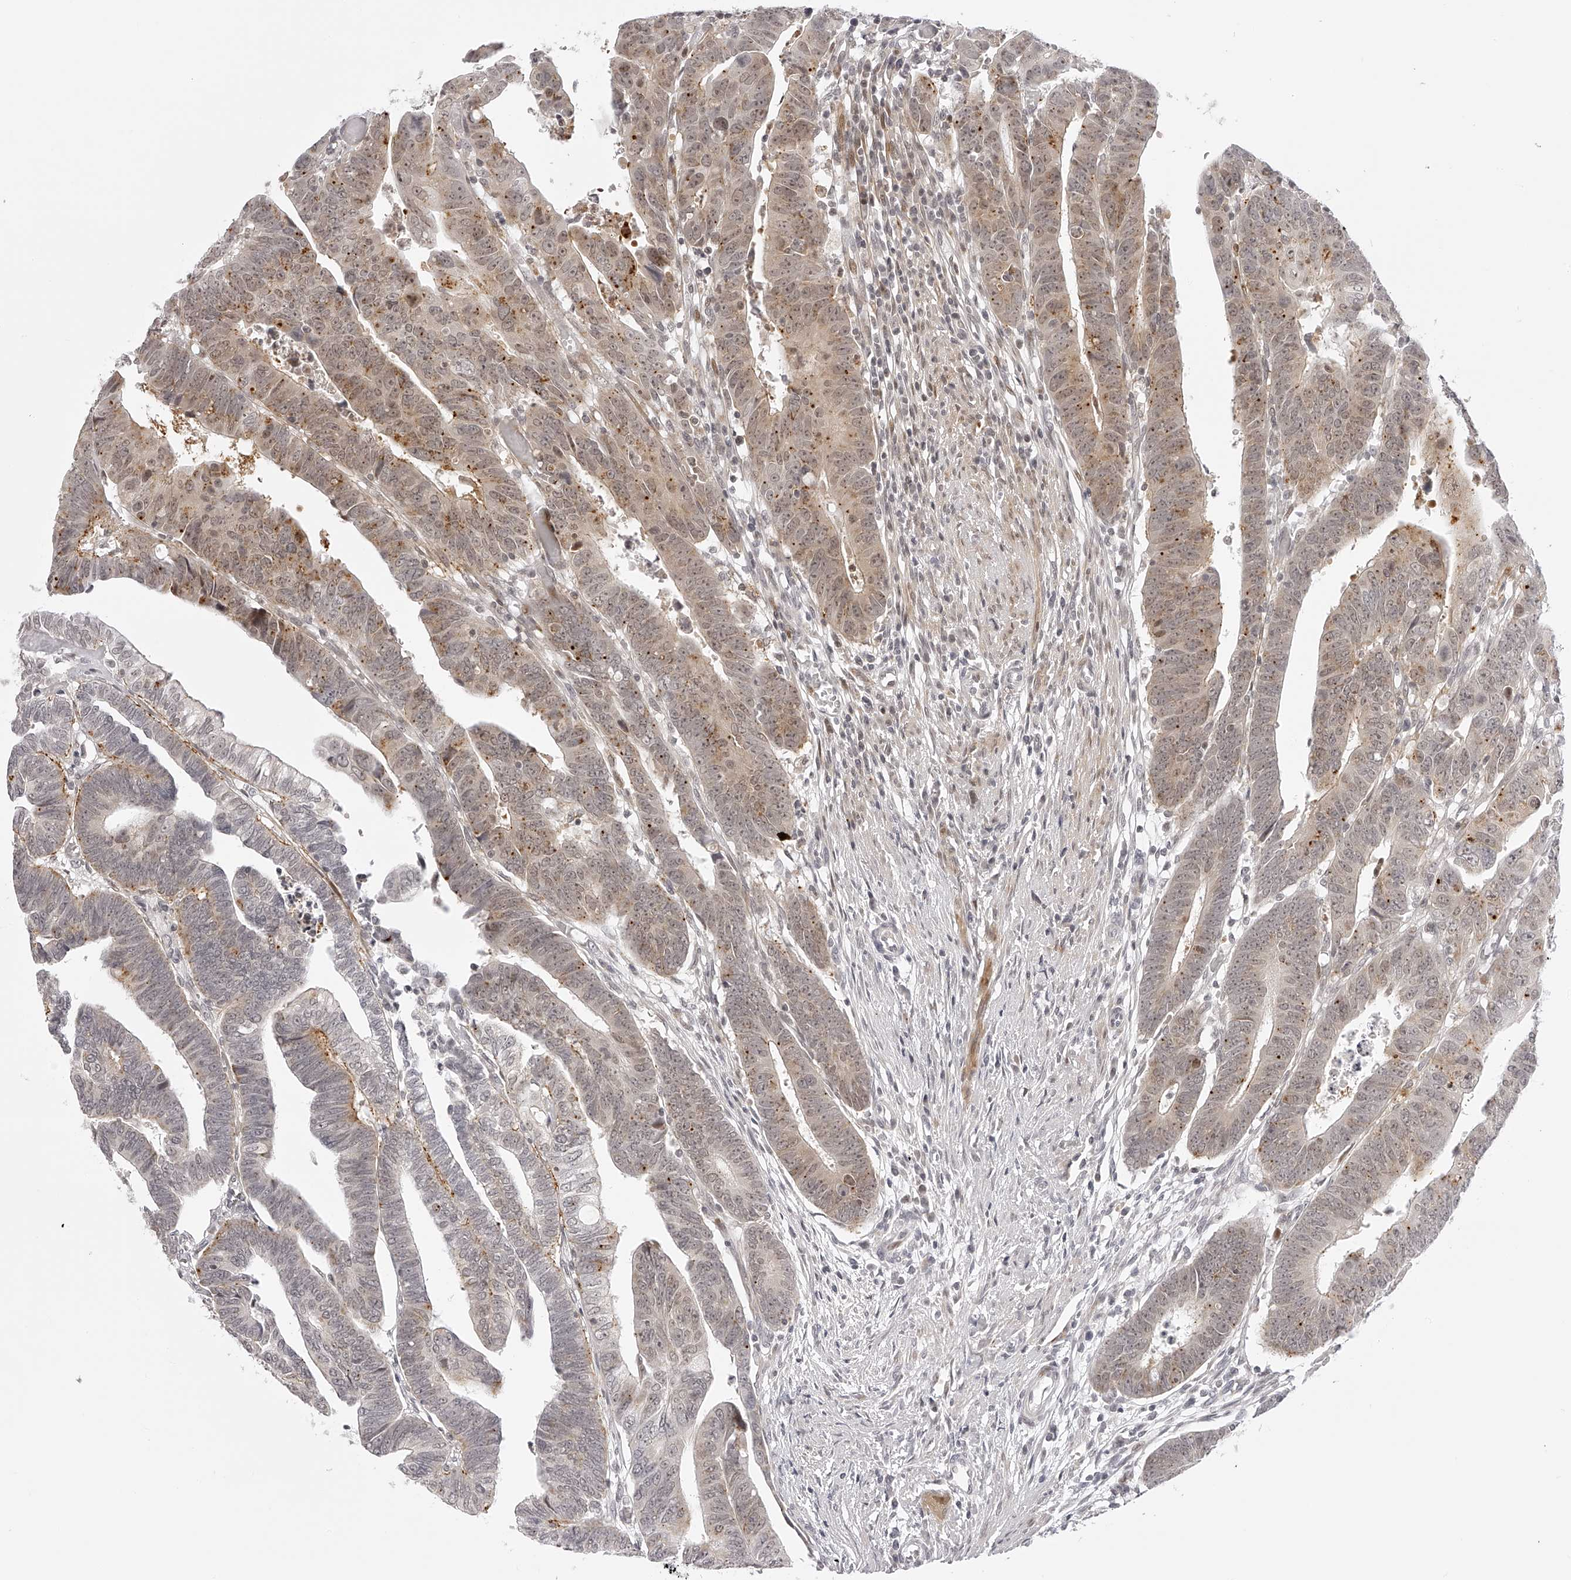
{"staining": {"intensity": "moderate", "quantity": "25%-75%", "location": "cytoplasmic/membranous,nuclear"}, "tissue": "colorectal cancer", "cell_type": "Tumor cells", "image_type": "cancer", "snomed": [{"axis": "morphology", "description": "Adenocarcinoma, NOS"}, {"axis": "topography", "description": "Rectum"}], "caption": "DAB immunohistochemical staining of colorectal cancer displays moderate cytoplasmic/membranous and nuclear protein positivity in about 25%-75% of tumor cells.", "gene": "PLEKHG1", "patient": {"sex": "female", "age": 65}}